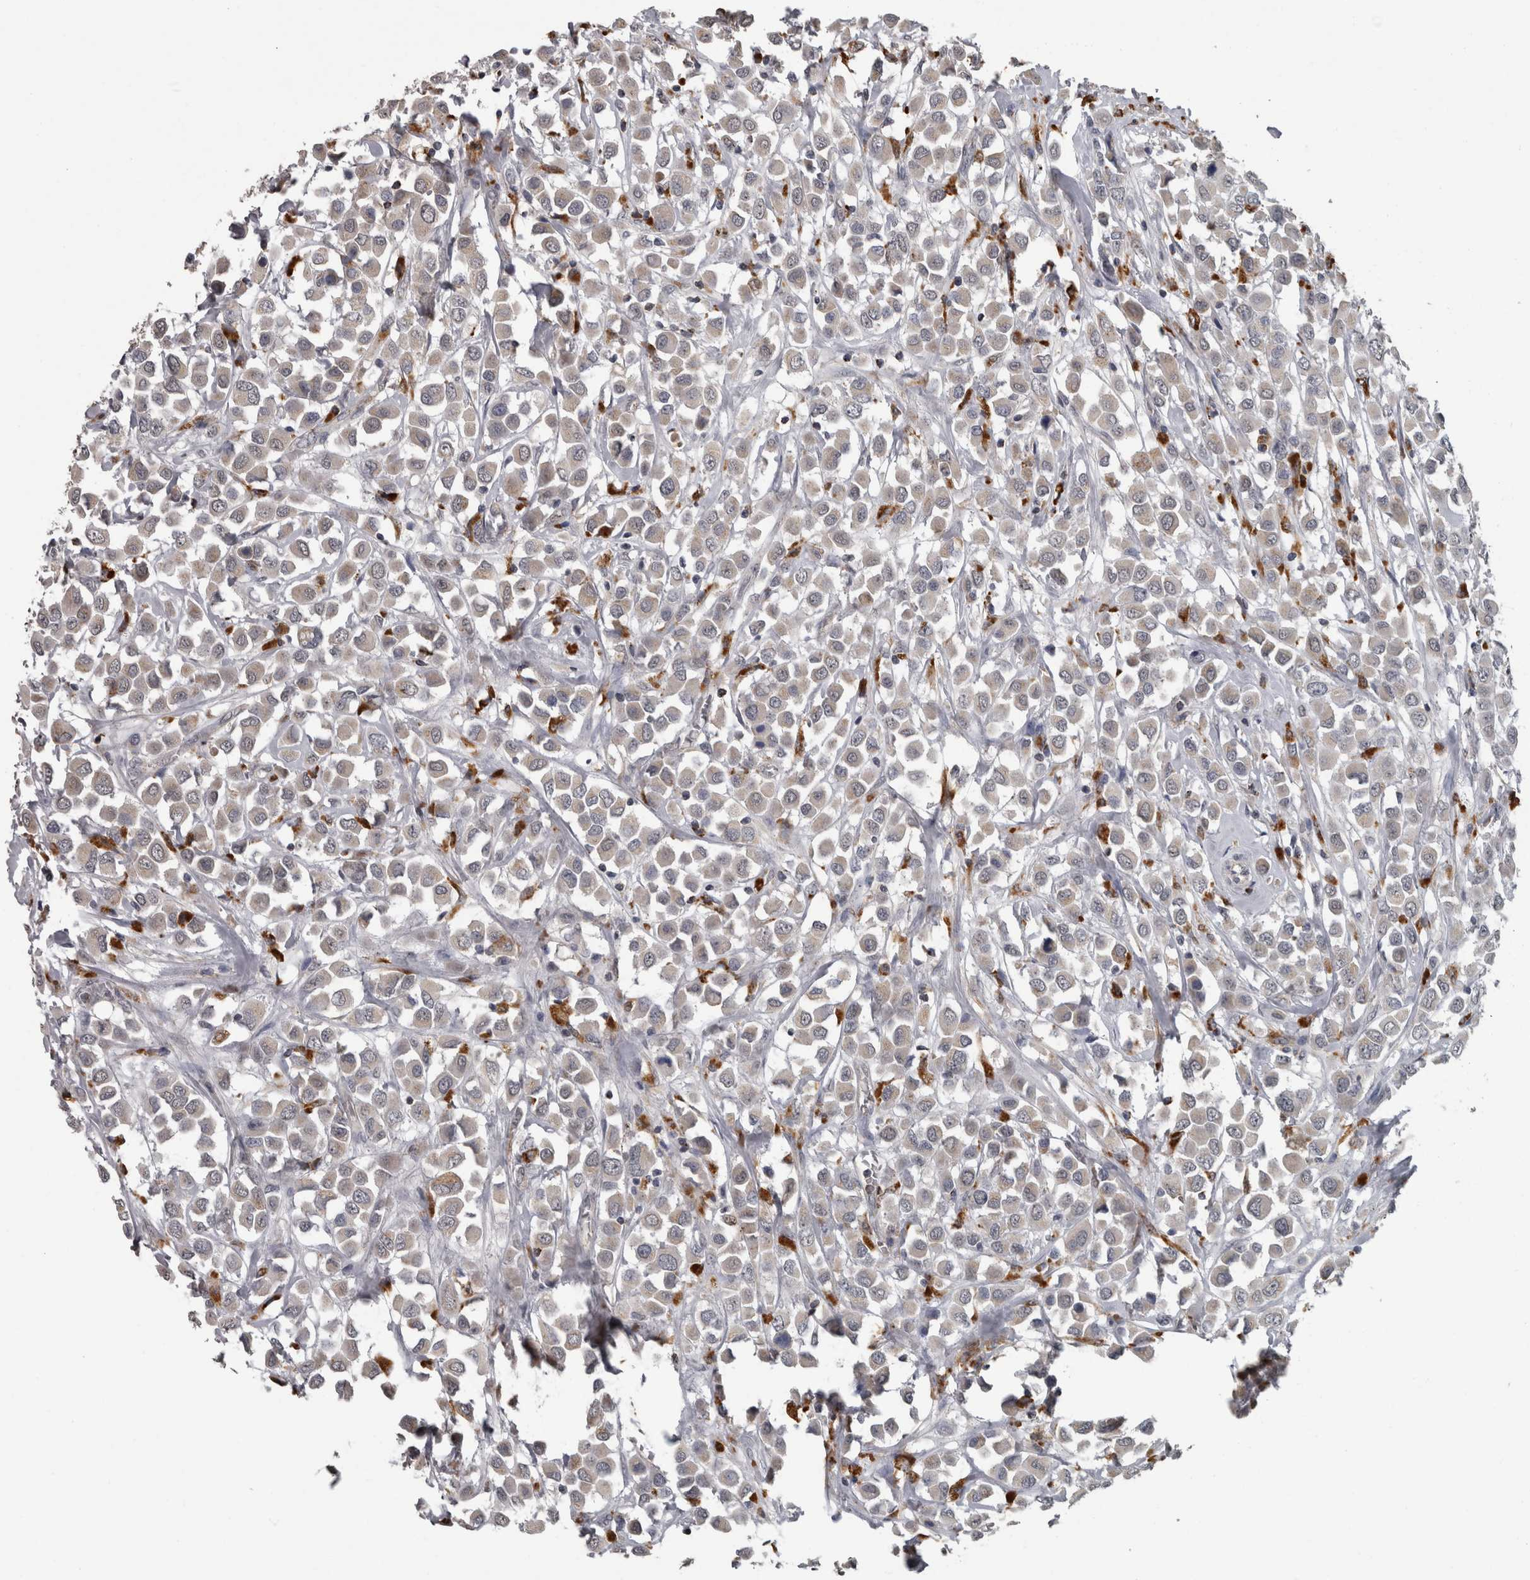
{"staining": {"intensity": "negative", "quantity": "none", "location": "none"}, "tissue": "breast cancer", "cell_type": "Tumor cells", "image_type": "cancer", "snomed": [{"axis": "morphology", "description": "Duct carcinoma"}, {"axis": "topography", "description": "Breast"}], "caption": "IHC of human infiltrating ductal carcinoma (breast) exhibits no positivity in tumor cells. Nuclei are stained in blue.", "gene": "NAAA", "patient": {"sex": "female", "age": 61}}